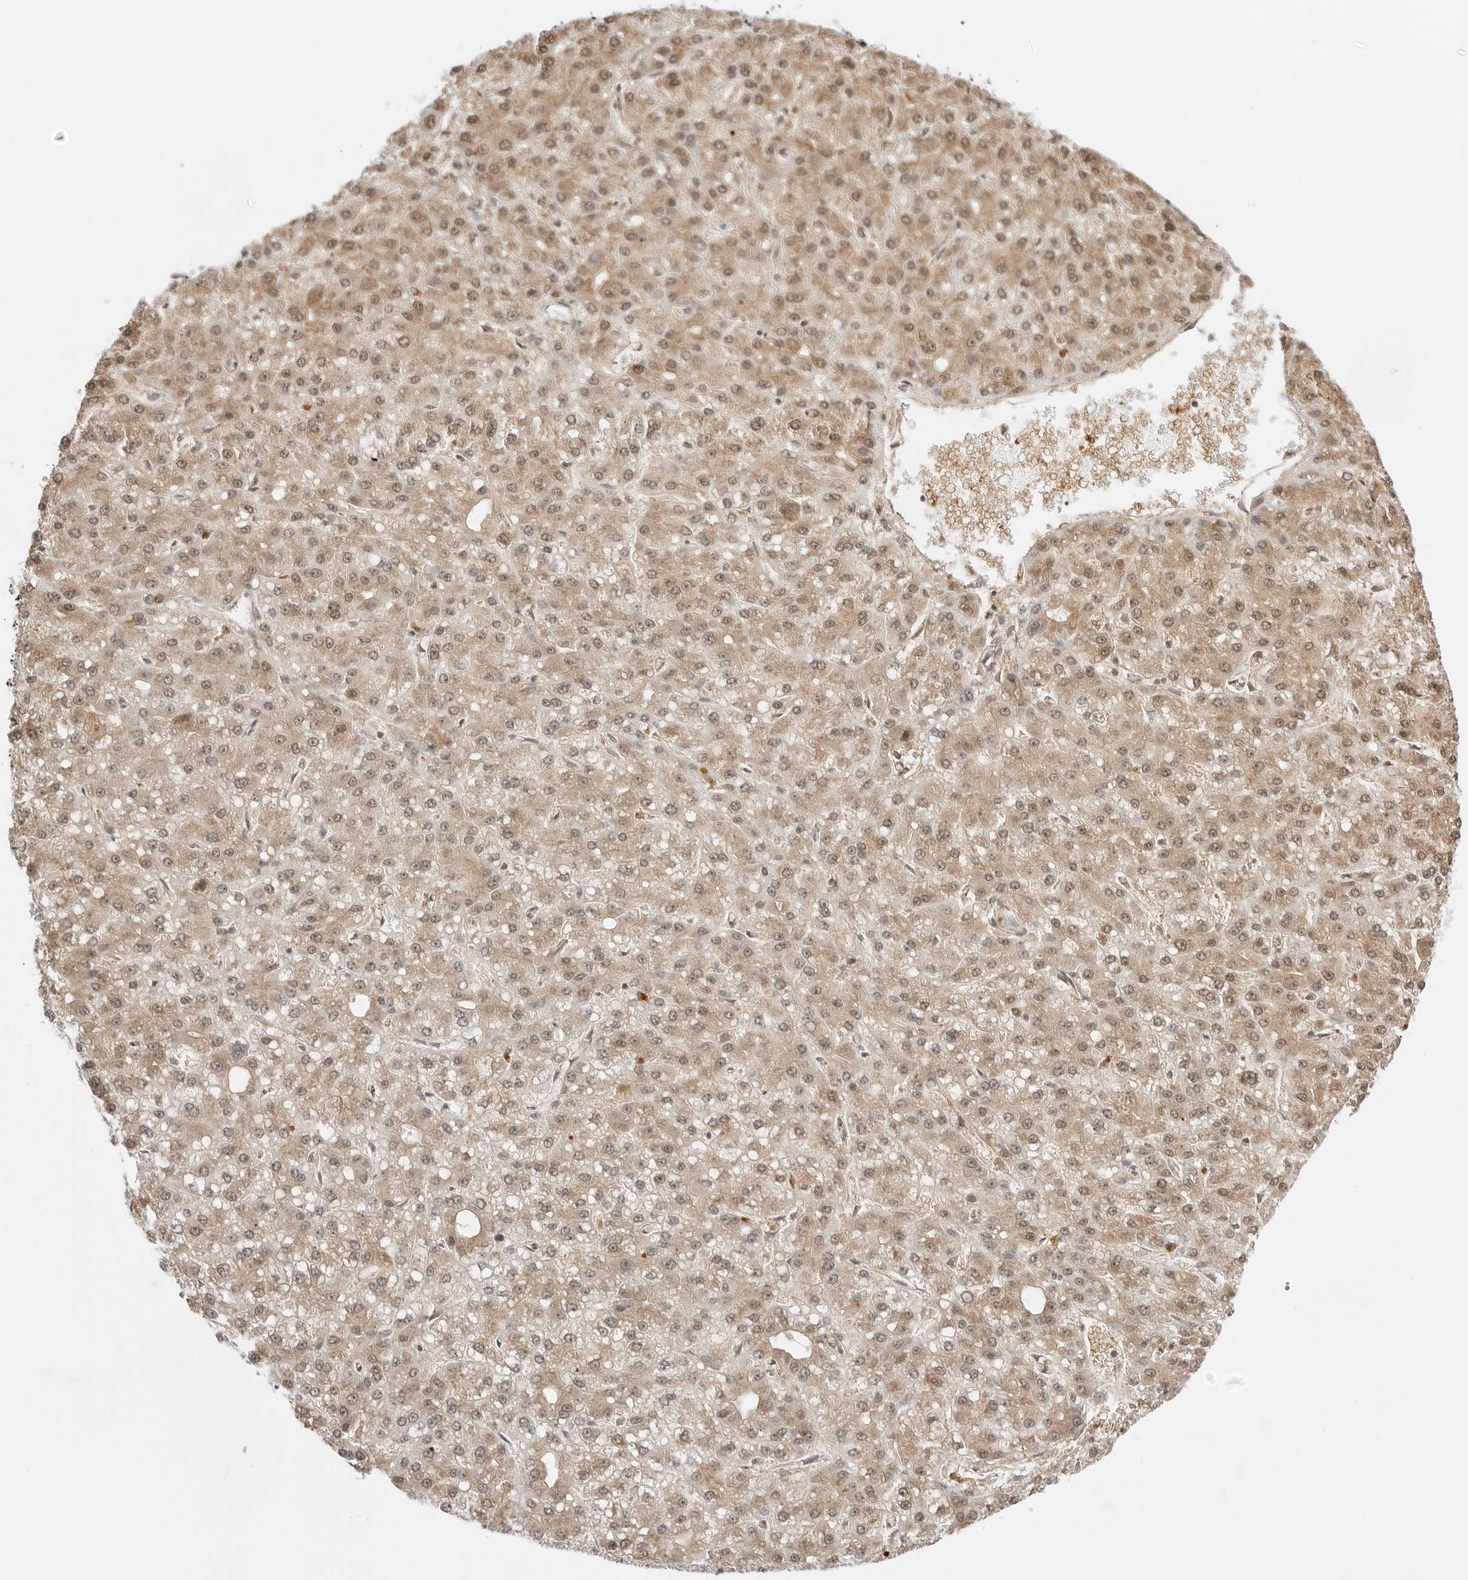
{"staining": {"intensity": "weak", "quantity": ">75%", "location": "cytoplasmic/membranous,nuclear"}, "tissue": "liver cancer", "cell_type": "Tumor cells", "image_type": "cancer", "snomed": [{"axis": "morphology", "description": "Carcinoma, Hepatocellular, NOS"}, {"axis": "topography", "description": "Liver"}], "caption": "There is low levels of weak cytoplasmic/membranous and nuclear staining in tumor cells of liver cancer, as demonstrated by immunohistochemical staining (brown color).", "gene": "NUDC", "patient": {"sex": "male", "age": 67}}